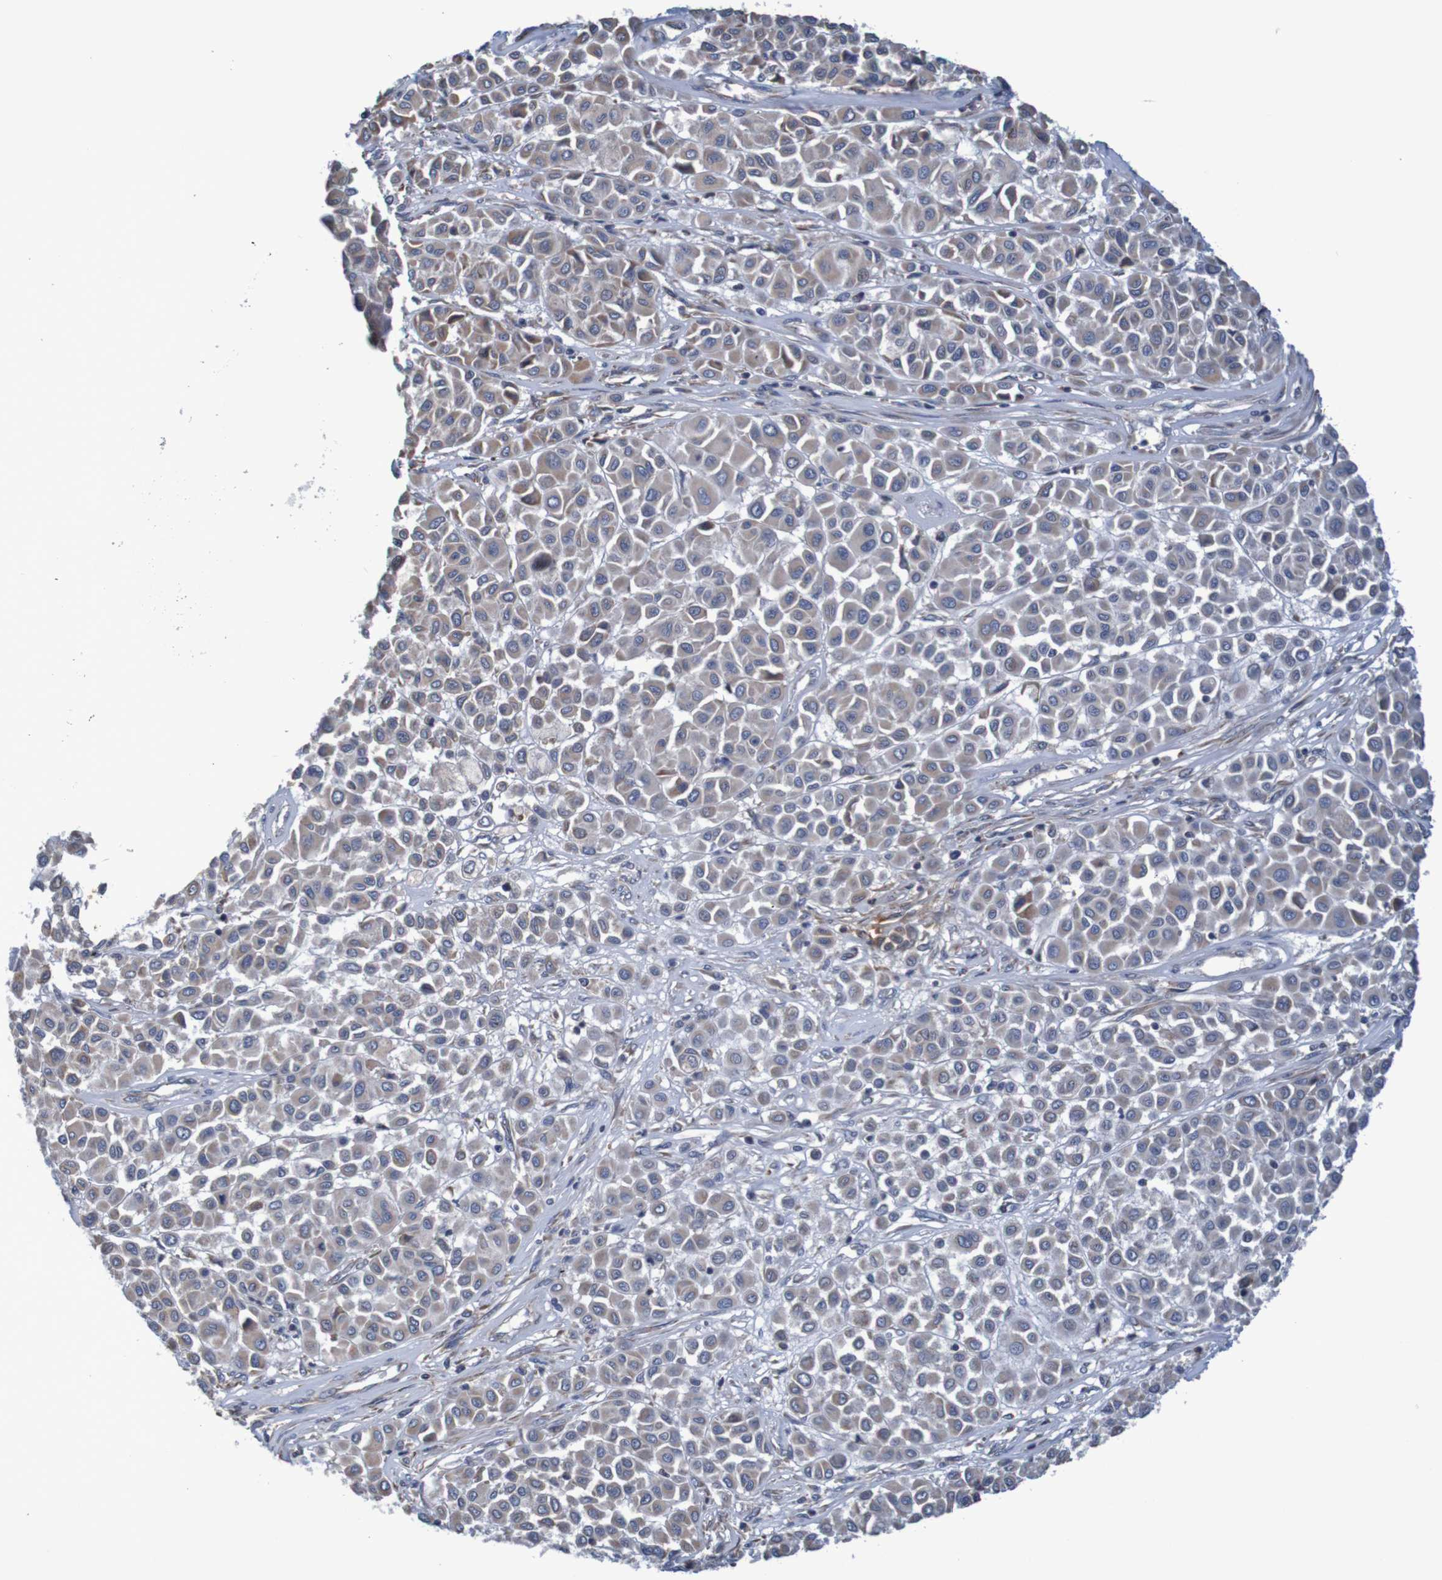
{"staining": {"intensity": "weak", "quantity": ">75%", "location": "cytoplasmic/membranous"}, "tissue": "melanoma", "cell_type": "Tumor cells", "image_type": "cancer", "snomed": [{"axis": "morphology", "description": "Malignant melanoma, Metastatic site"}, {"axis": "topography", "description": "Soft tissue"}], "caption": "IHC histopathology image of neoplastic tissue: human malignant melanoma (metastatic site) stained using IHC reveals low levels of weak protein expression localized specifically in the cytoplasmic/membranous of tumor cells, appearing as a cytoplasmic/membranous brown color.", "gene": "CLDN18", "patient": {"sex": "male", "age": 41}}